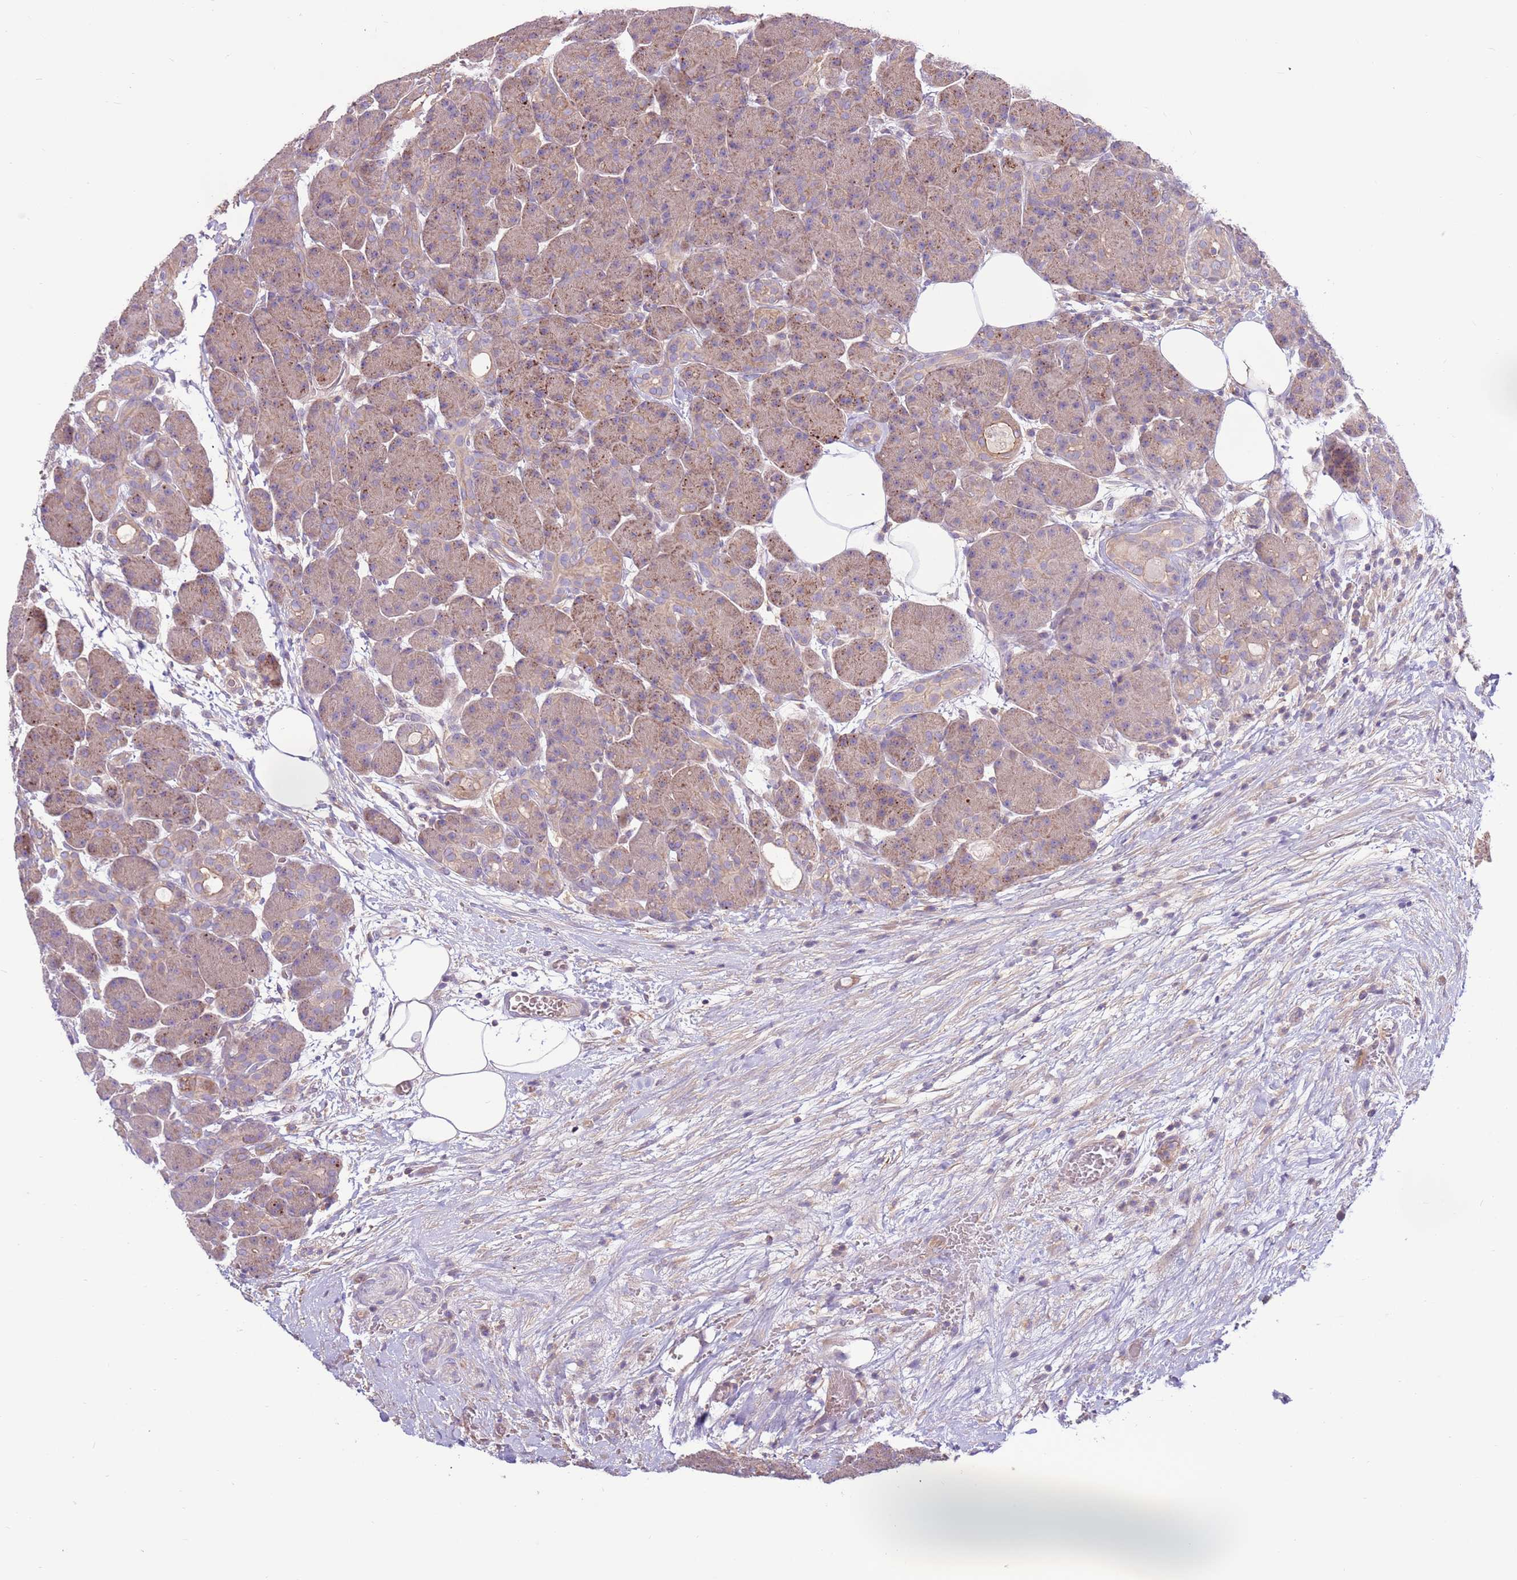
{"staining": {"intensity": "moderate", "quantity": "25%-75%", "location": "cytoplasmic/membranous"}, "tissue": "pancreas", "cell_type": "Exocrine glandular cells", "image_type": "normal", "snomed": [{"axis": "morphology", "description": "Normal tissue, NOS"}, {"axis": "topography", "description": "Pancreas"}], "caption": "High-power microscopy captured an immunohistochemistry image of normal pancreas, revealing moderate cytoplasmic/membranous expression in about 25%-75% of exocrine glandular cells.", "gene": "EVA1B", "patient": {"sex": "male", "age": 63}}